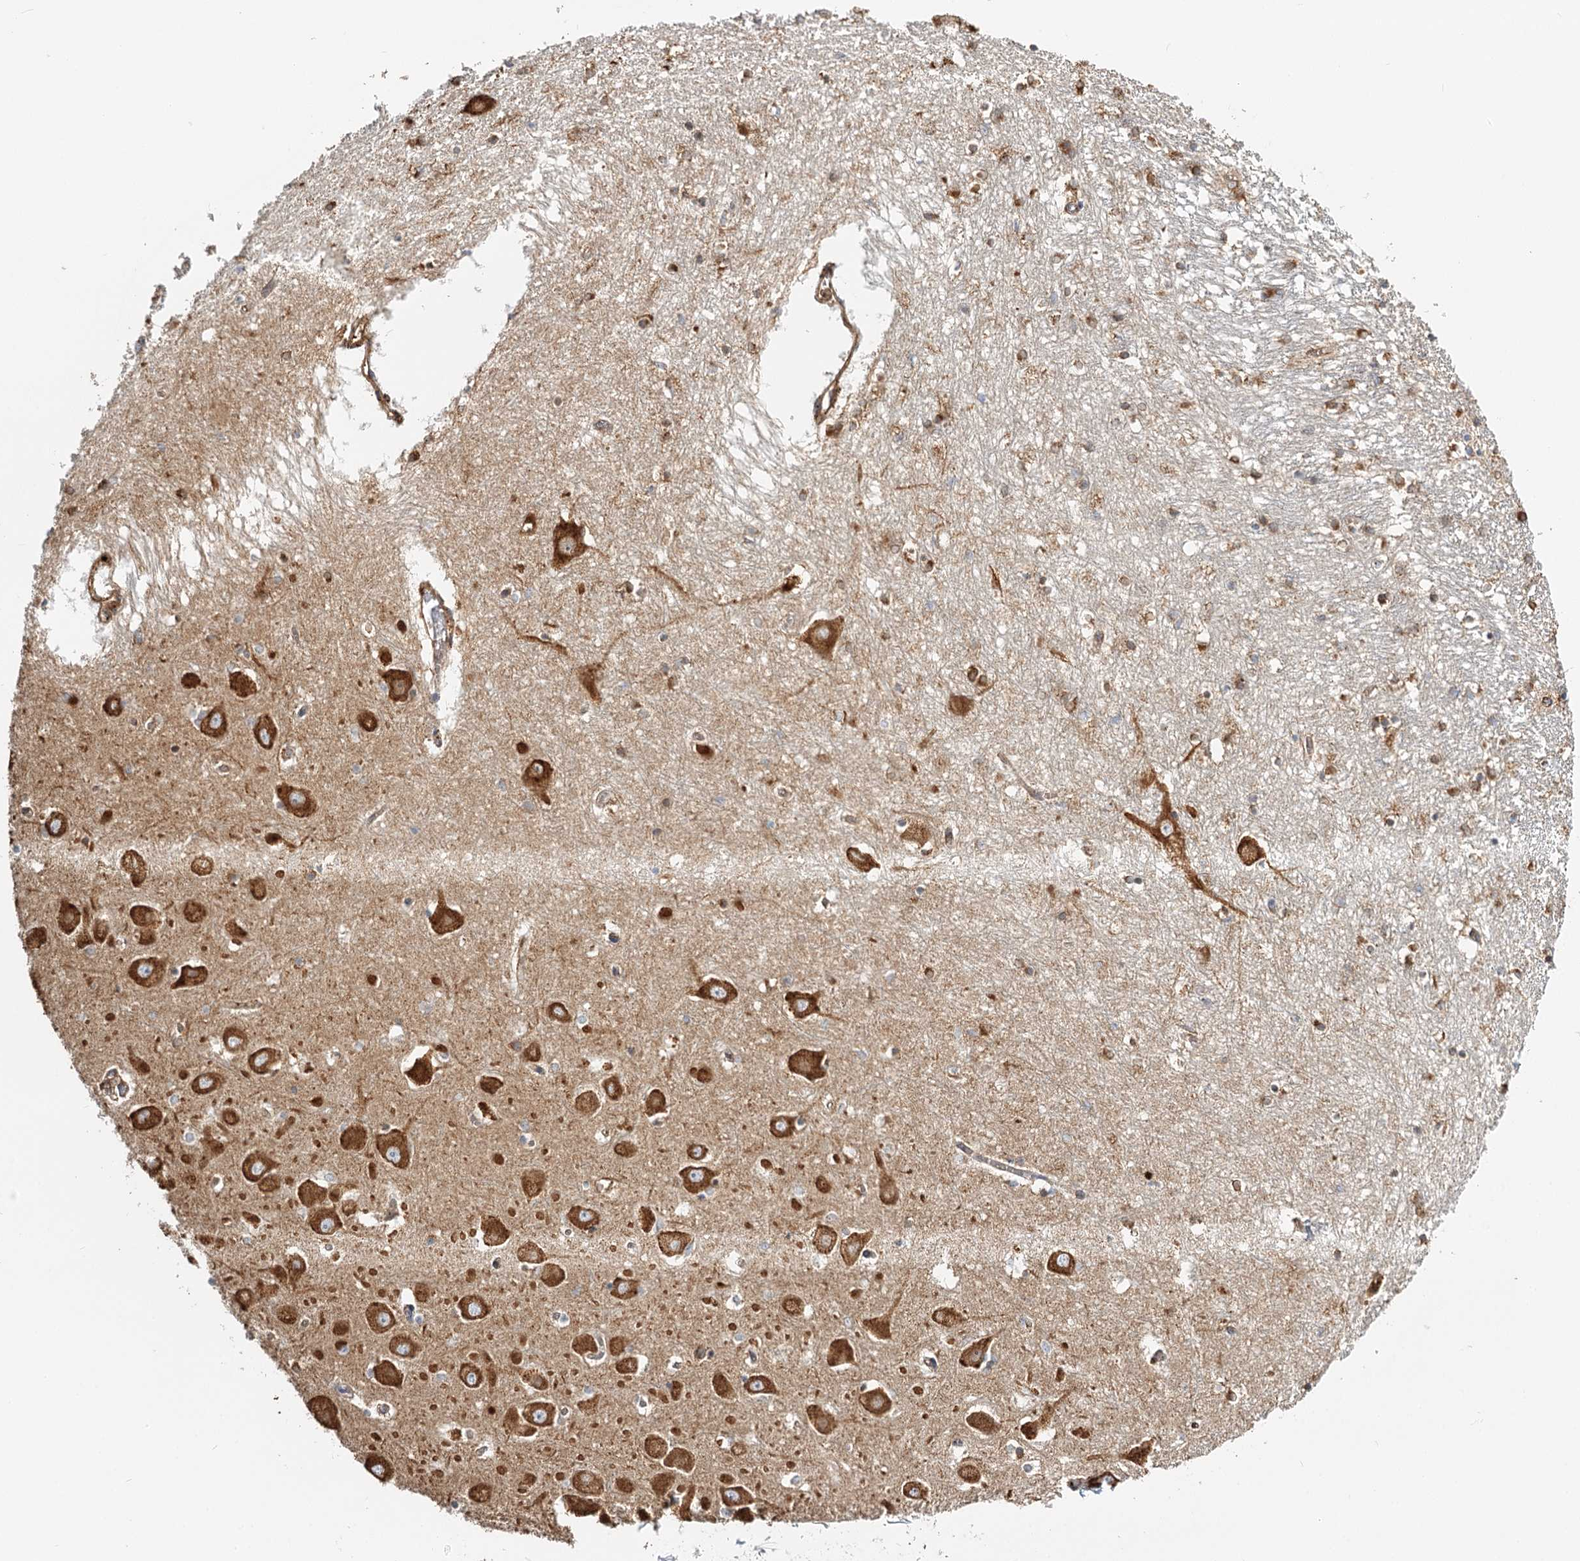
{"staining": {"intensity": "moderate", "quantity": "<25%", "location": "cytoplasmic/membranous"}, "tissue": "hippocampus", "cell_type": "Glial cells", "image_type": "normal", "snomed": [{"axis": "morphology", "description": "Normal tissue, NOS"}, {"axis": "topography", "description": "Hippocampus"}], "caption": "Brown immunohistochemical staining in benign hippocampus displays moderate cytoplasmic/membranous staining in approximately <25% of glial cells.", "gene": "TAS1R1", "patient": {"sex": "male", "age": 70}}